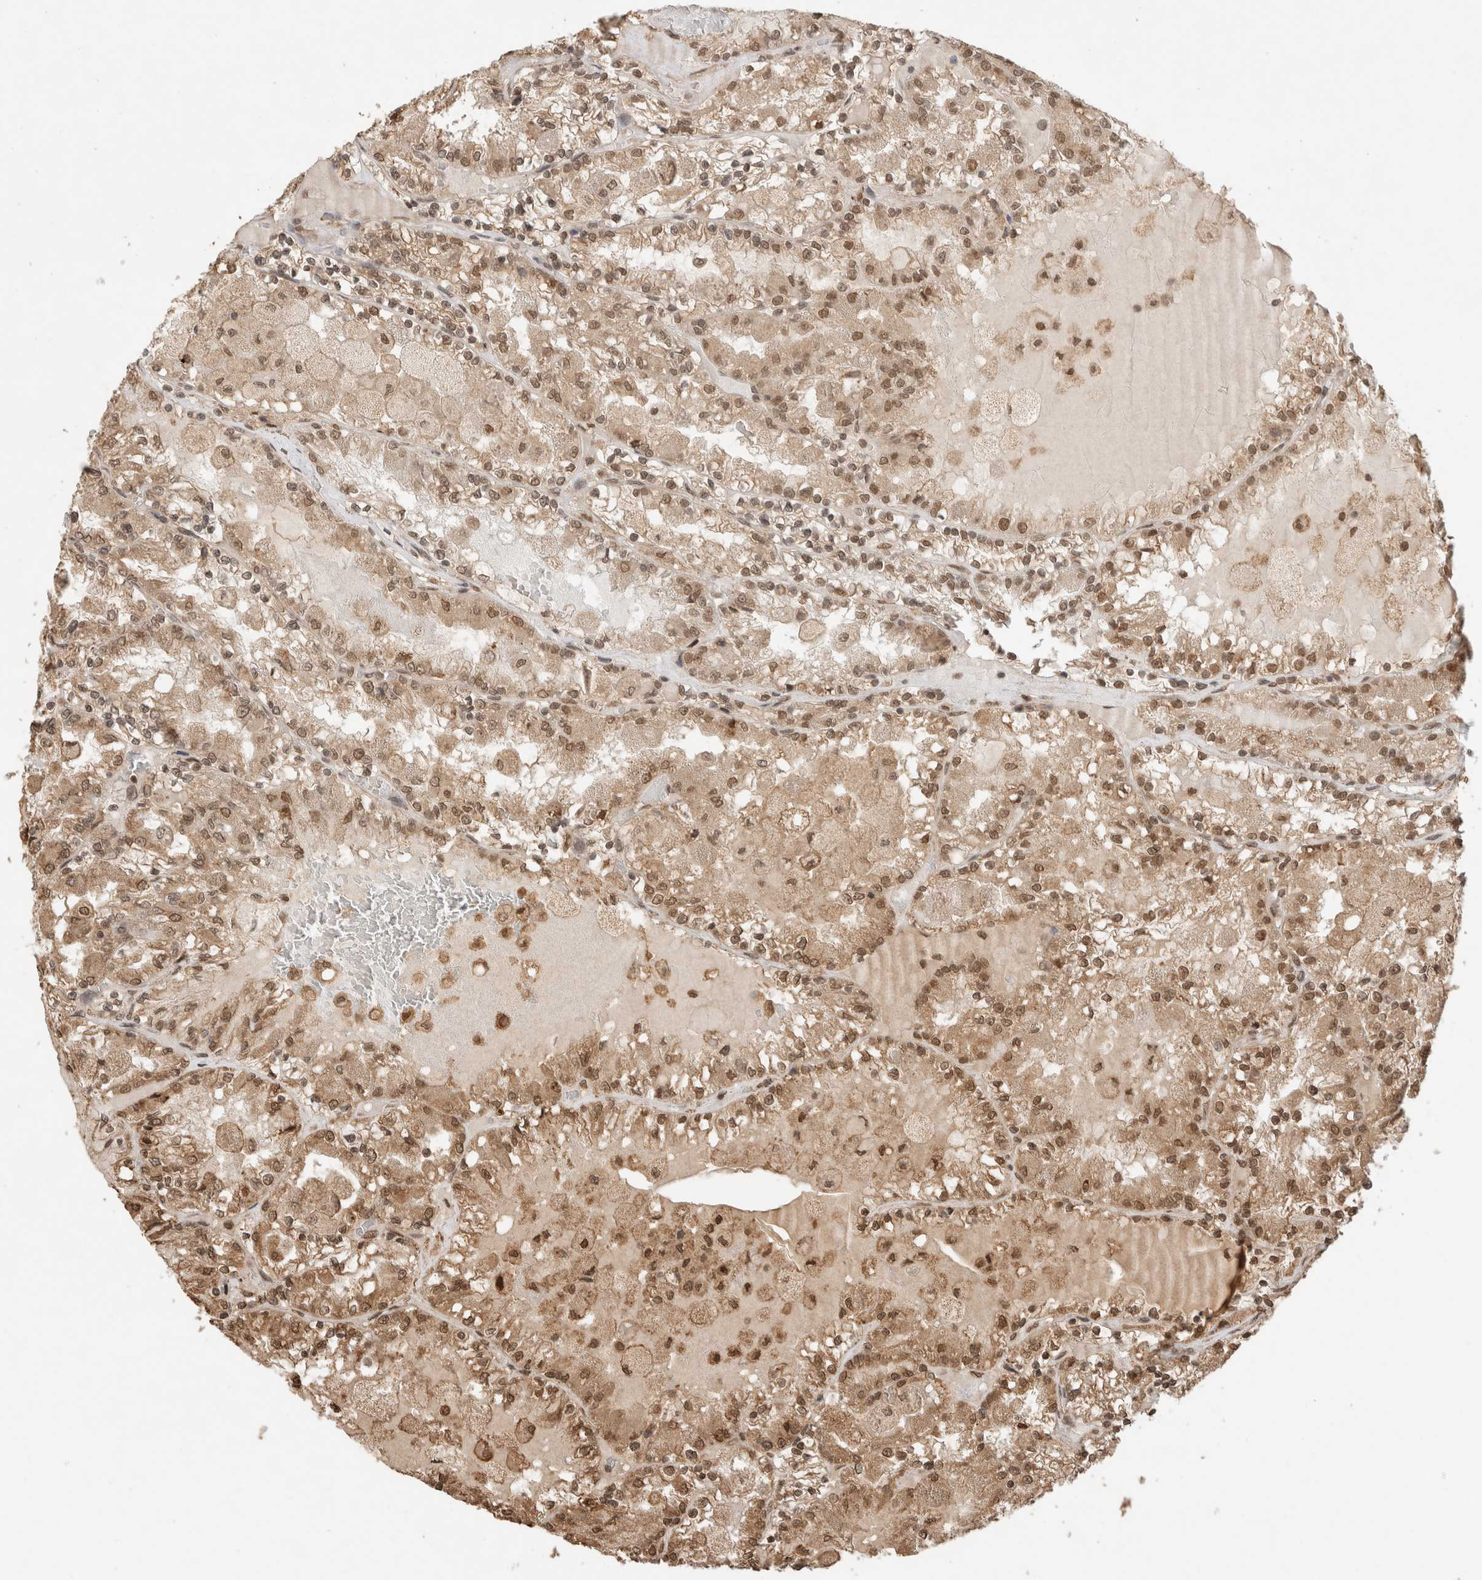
{"staining": {"intensity": "moderate", "quantity": ">75%", "location": "cytoplasmic/membranous,nuclear"}, "tissue": "renal cancer", "cell_type": "Tumor cells", "image_type": "cancer", "snomed": [{"axis": "morphology", "description": "Adenocarcinoma, NOS"}, {"axis": "topography", "description": "Kidney"}], "caption": "Immunohistochemical staining of human renal adenocarcinoma demonstrates medium levels of moderate cytoplasmic/membranous and nuclear positivity in approximately >75% of tumor cells.", "gene": "C1orf21", "patient": {"sex": "female", "age": 56}}